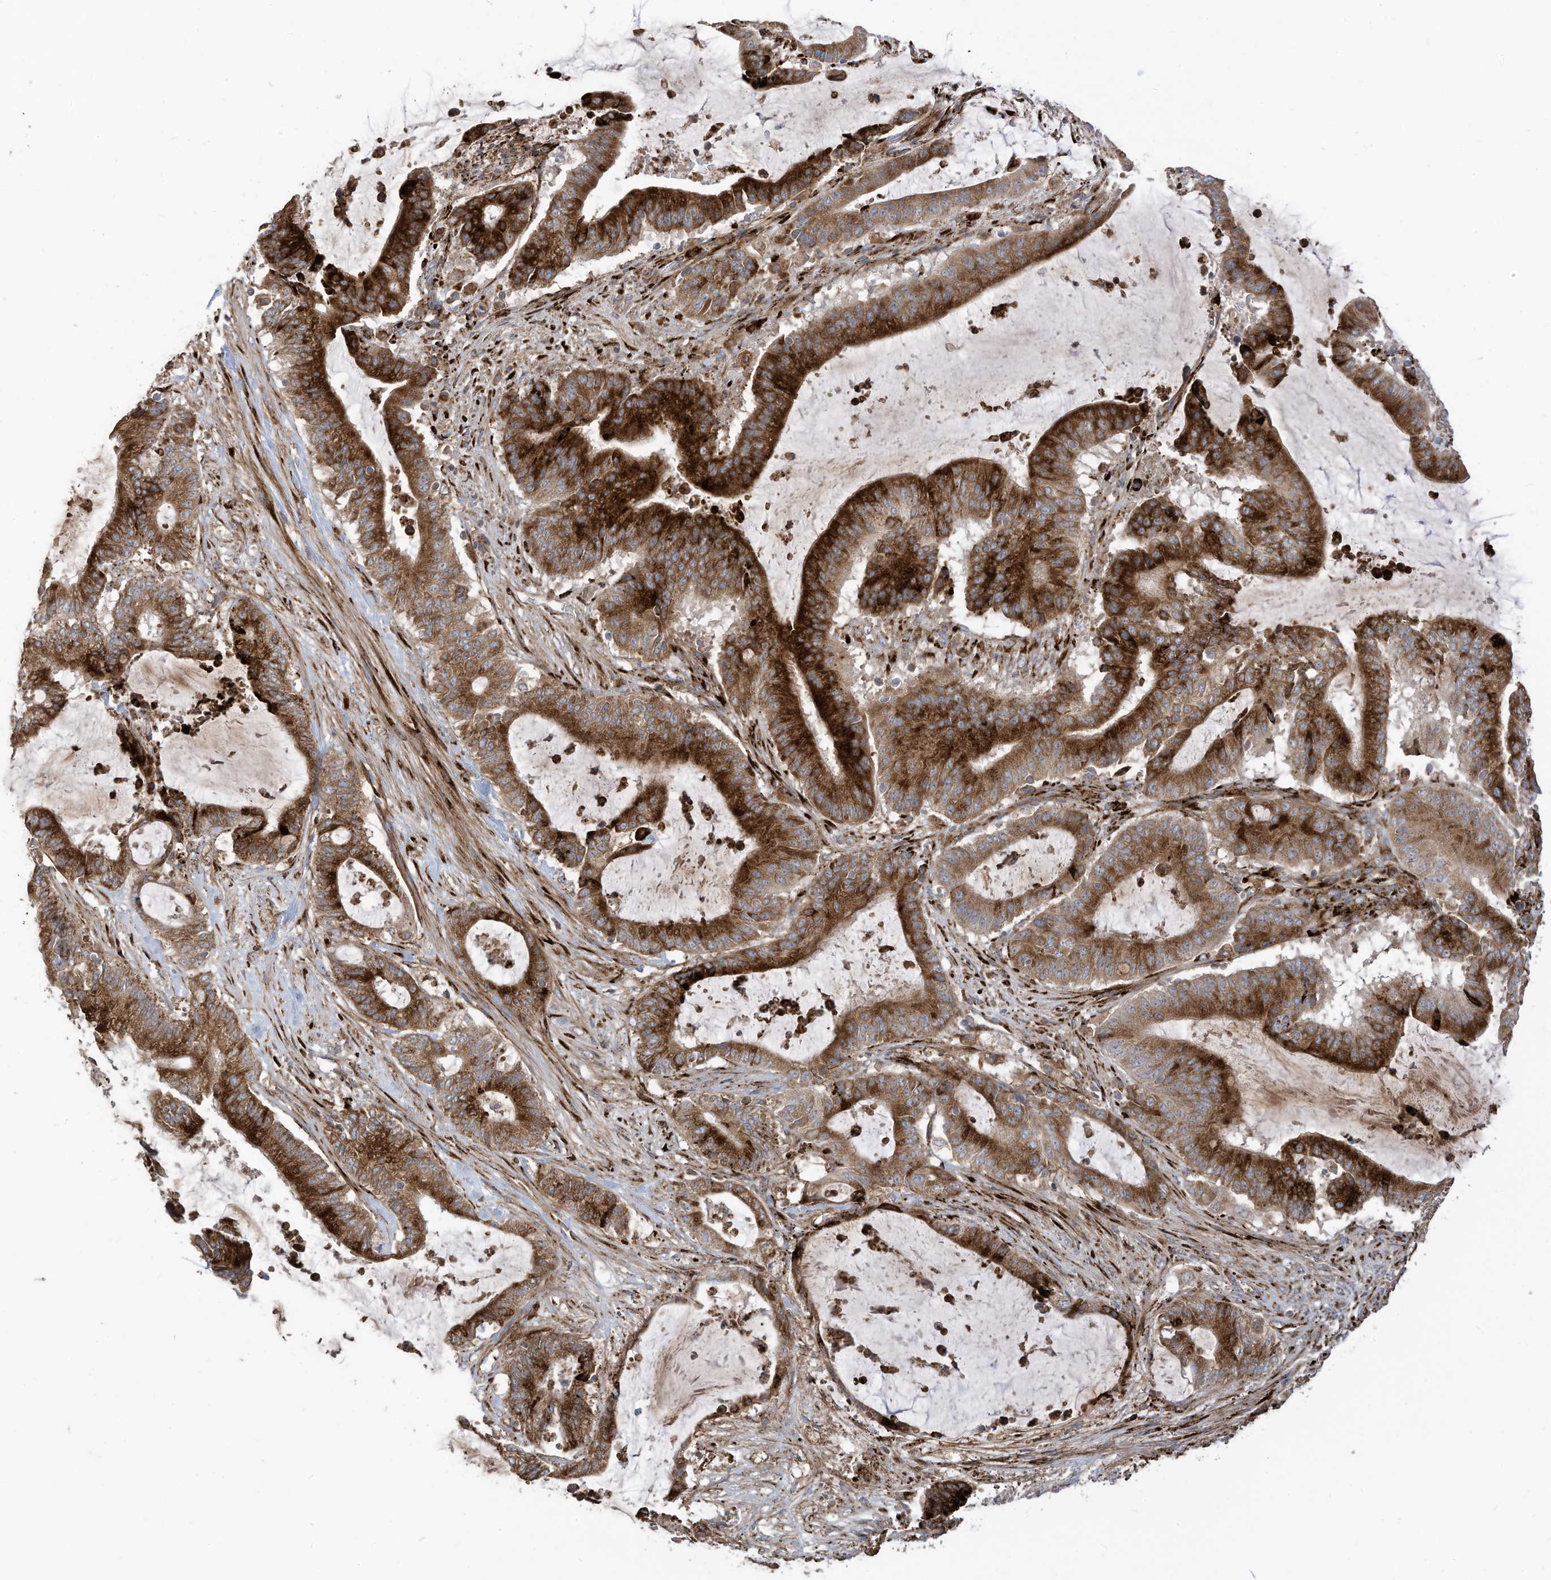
{"staining": {"intensity": "strong", "quantity": ">75%", "location": "cytoplasmic/membranous"}, "tissue": "liver cancer", "cell_type": "Tumor cells", "image_type": "cancer", "snomed": [{"axis": "morphology", "description": "Normal tissue, NOS"}, {"axis": "morphology", "description": "Cholangiocarcinoma"}, {"axis": "topography", "description": "Liver"}, {"axis": "topography", "description": "Peripheral nerve tissue"}], "caption": "Cholangiocarcinoma (liver) tissue reveals strong cytoplasmic/membranous positivity in about >75% of tumor cells, visualized by immunohistochemistry.", "gene": "TRNAU1AP", "patient": {"sex": "female", "age": 73}}